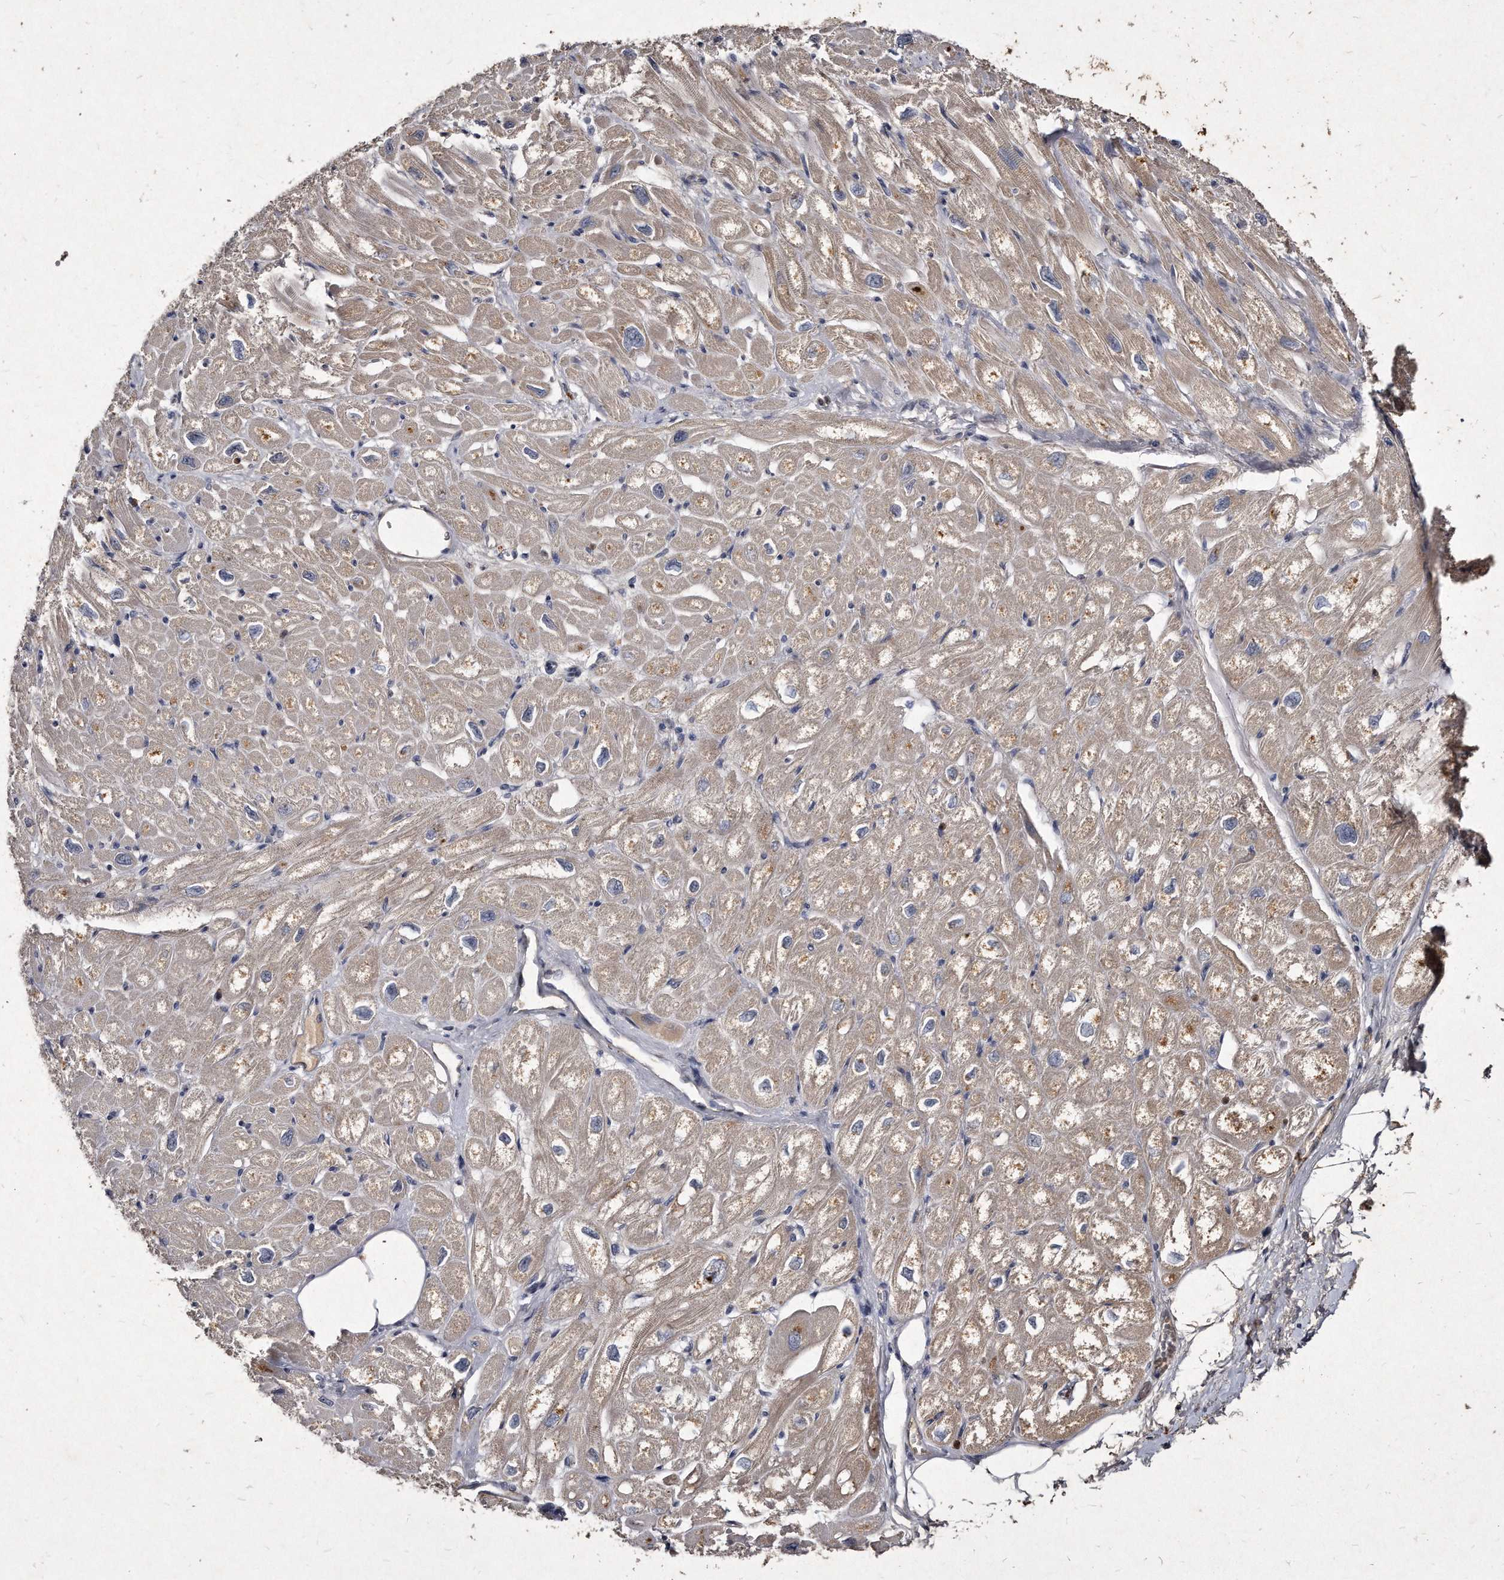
{"staining": {"intensity": "moderate", "quantity": "25%-75%", "location": "cytoplasmic/membranous"}, "tissue": "heart muscle", "cell_type": "Cardiomyocytes", "image_type": "normal", "snomed": [{"axis": "morphology", "description": "Normal tissue, NOS"}, {"axis": "topography", "description": "Heart"}], "caption": "This photomicrograph demonstrates immunohistochemistry (IHC) staining of benign human heart muscle, with medium moderate cytoplasmic/membranous positivity in about 25%-75% of cardiomyocytes.", "gene": "KLHDC3", "patient": {"sex": "male", "age": 50}}